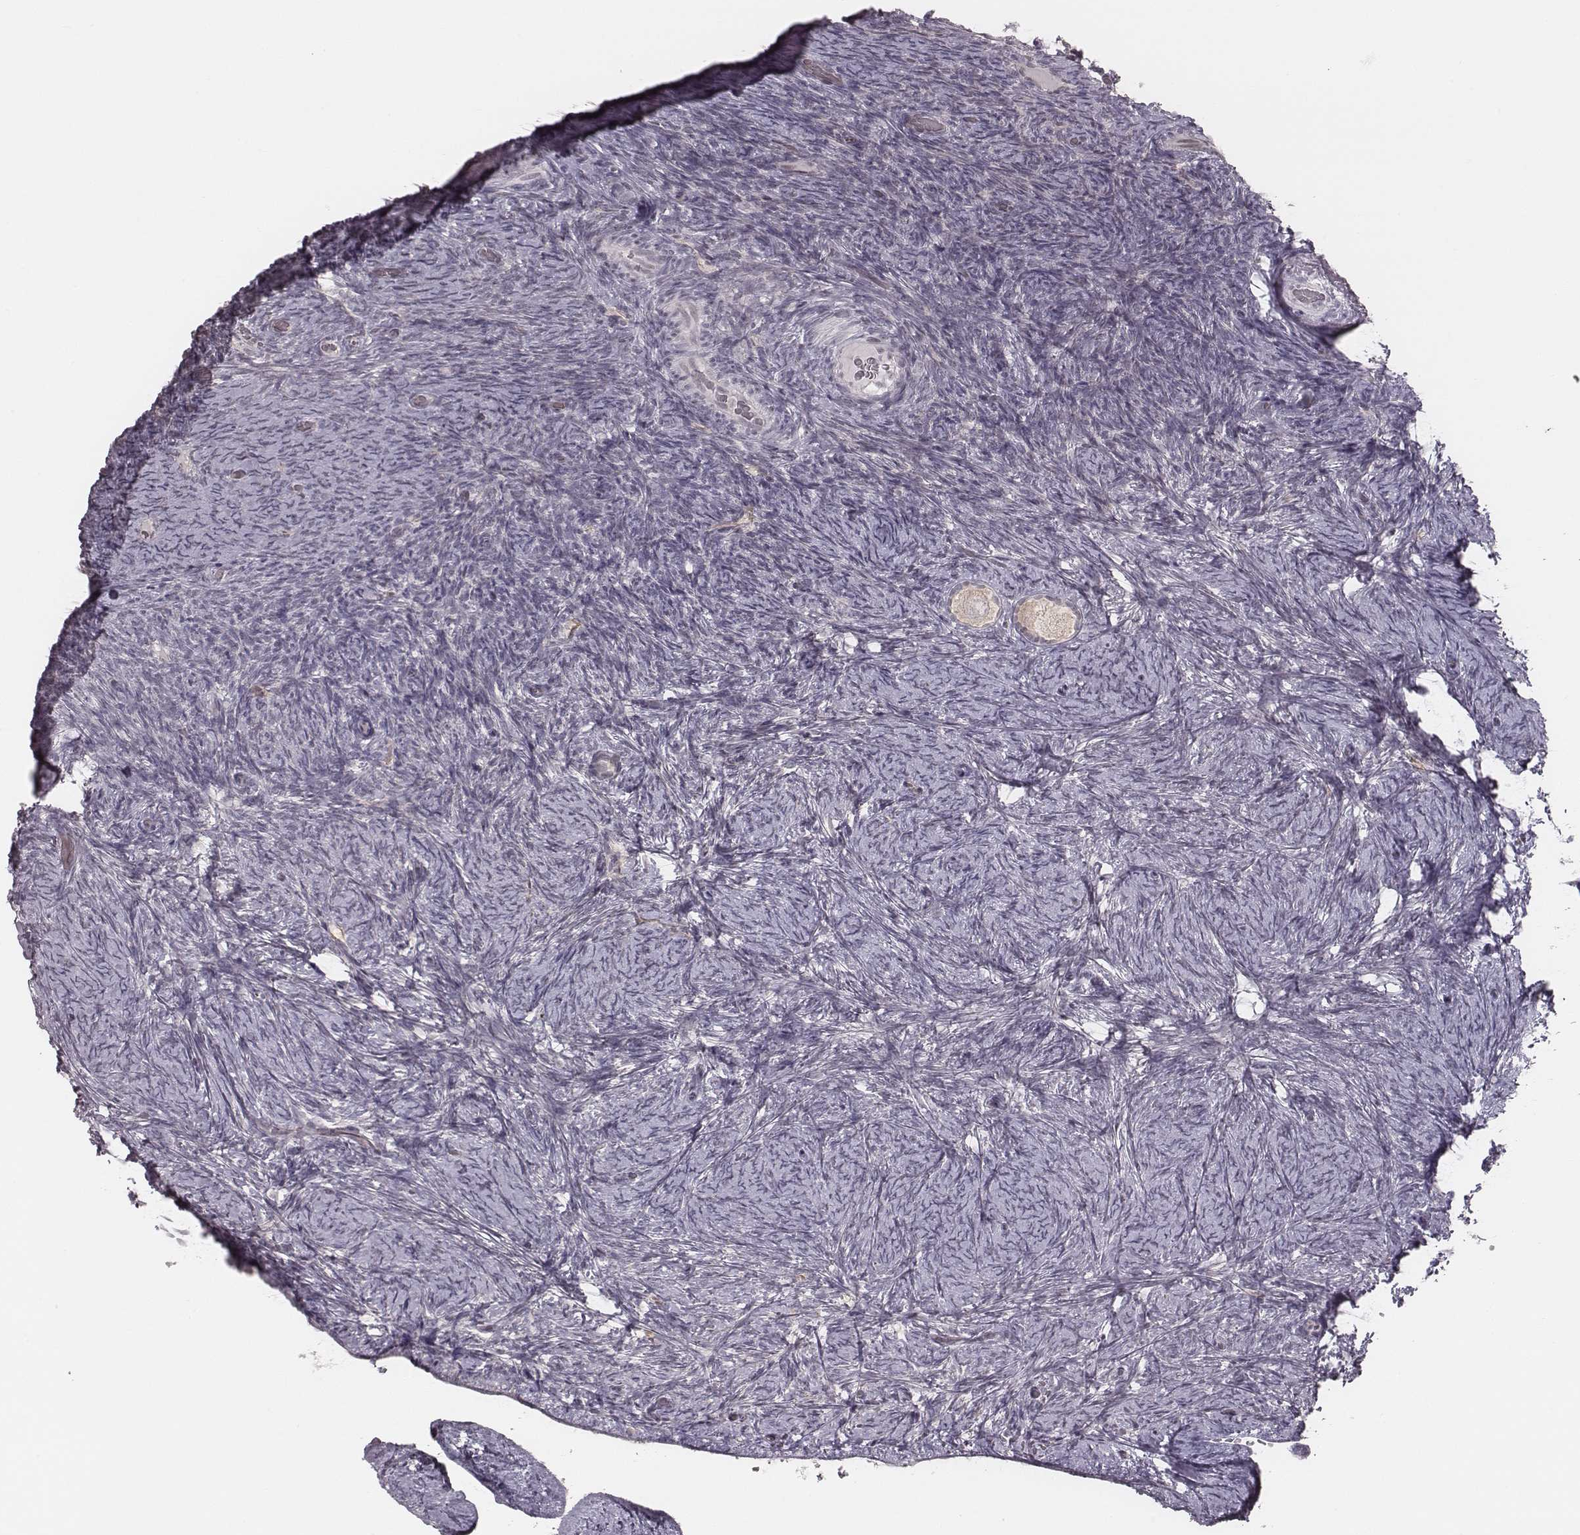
{"staining": {"intensity": "negative", "quantity": "none", "location": "none"}, "tissue": "ovary", "cell_type": "Follicle cells", "image_type": "normal", "snomed": [{"axis": "morphology", "description": "Normal tissue, NOS"}, {"axis": "topography", "description": "Ovary"}], "caption": "This is an immunohistochemistry micrograph of normal ovary. There is no staining in follicle cells.", "gene": "RPGRIP1", "patient": {"sex": "female", "age": 34}}